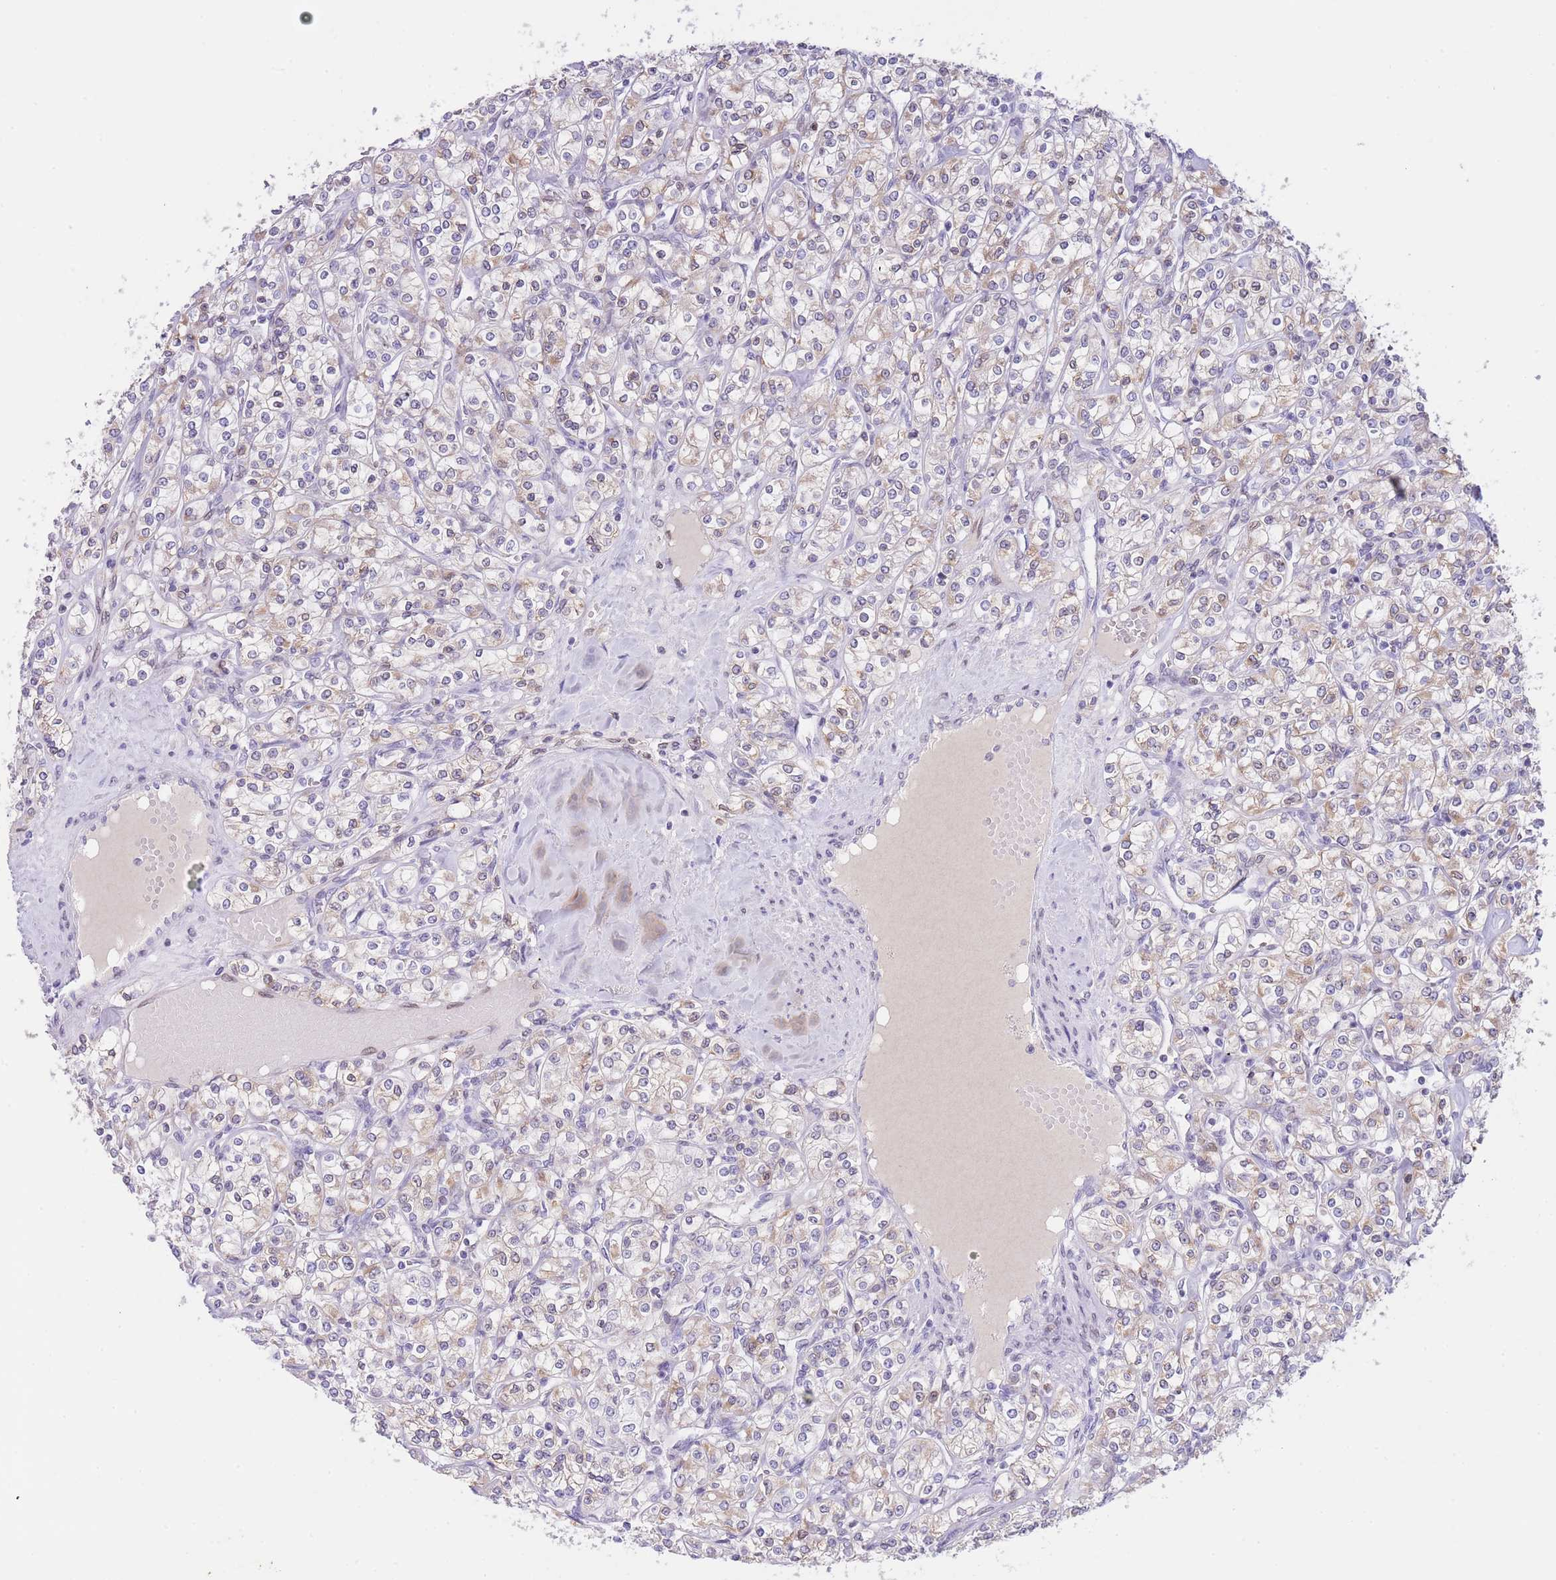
{"staining": {"intensity": "weak", "quantity": "25%-75%", "location": "cytoplasmic/membranous"}, "tissue": "renal cancer", "cell_type": "Tumor cells", "image_type": "cancer", "snomed": [{"axis": "morphology", "description": "Adenocarcinoma, NOS"}, {"axis": "topography", "description": "Kidney"}], "caption": "Tumor cells exhibit low levels of weak cytoplasmic/membranous positivity in approximately 25%-75% of cells in human renal cancer (adenocarcinoma). The staining was performed using DAB, with brown indicating positive protein expression. Nuclei are stained blue with hematoxylin.", "gene": "EBPL", "patient": {"sex": "male", "age": 77}}